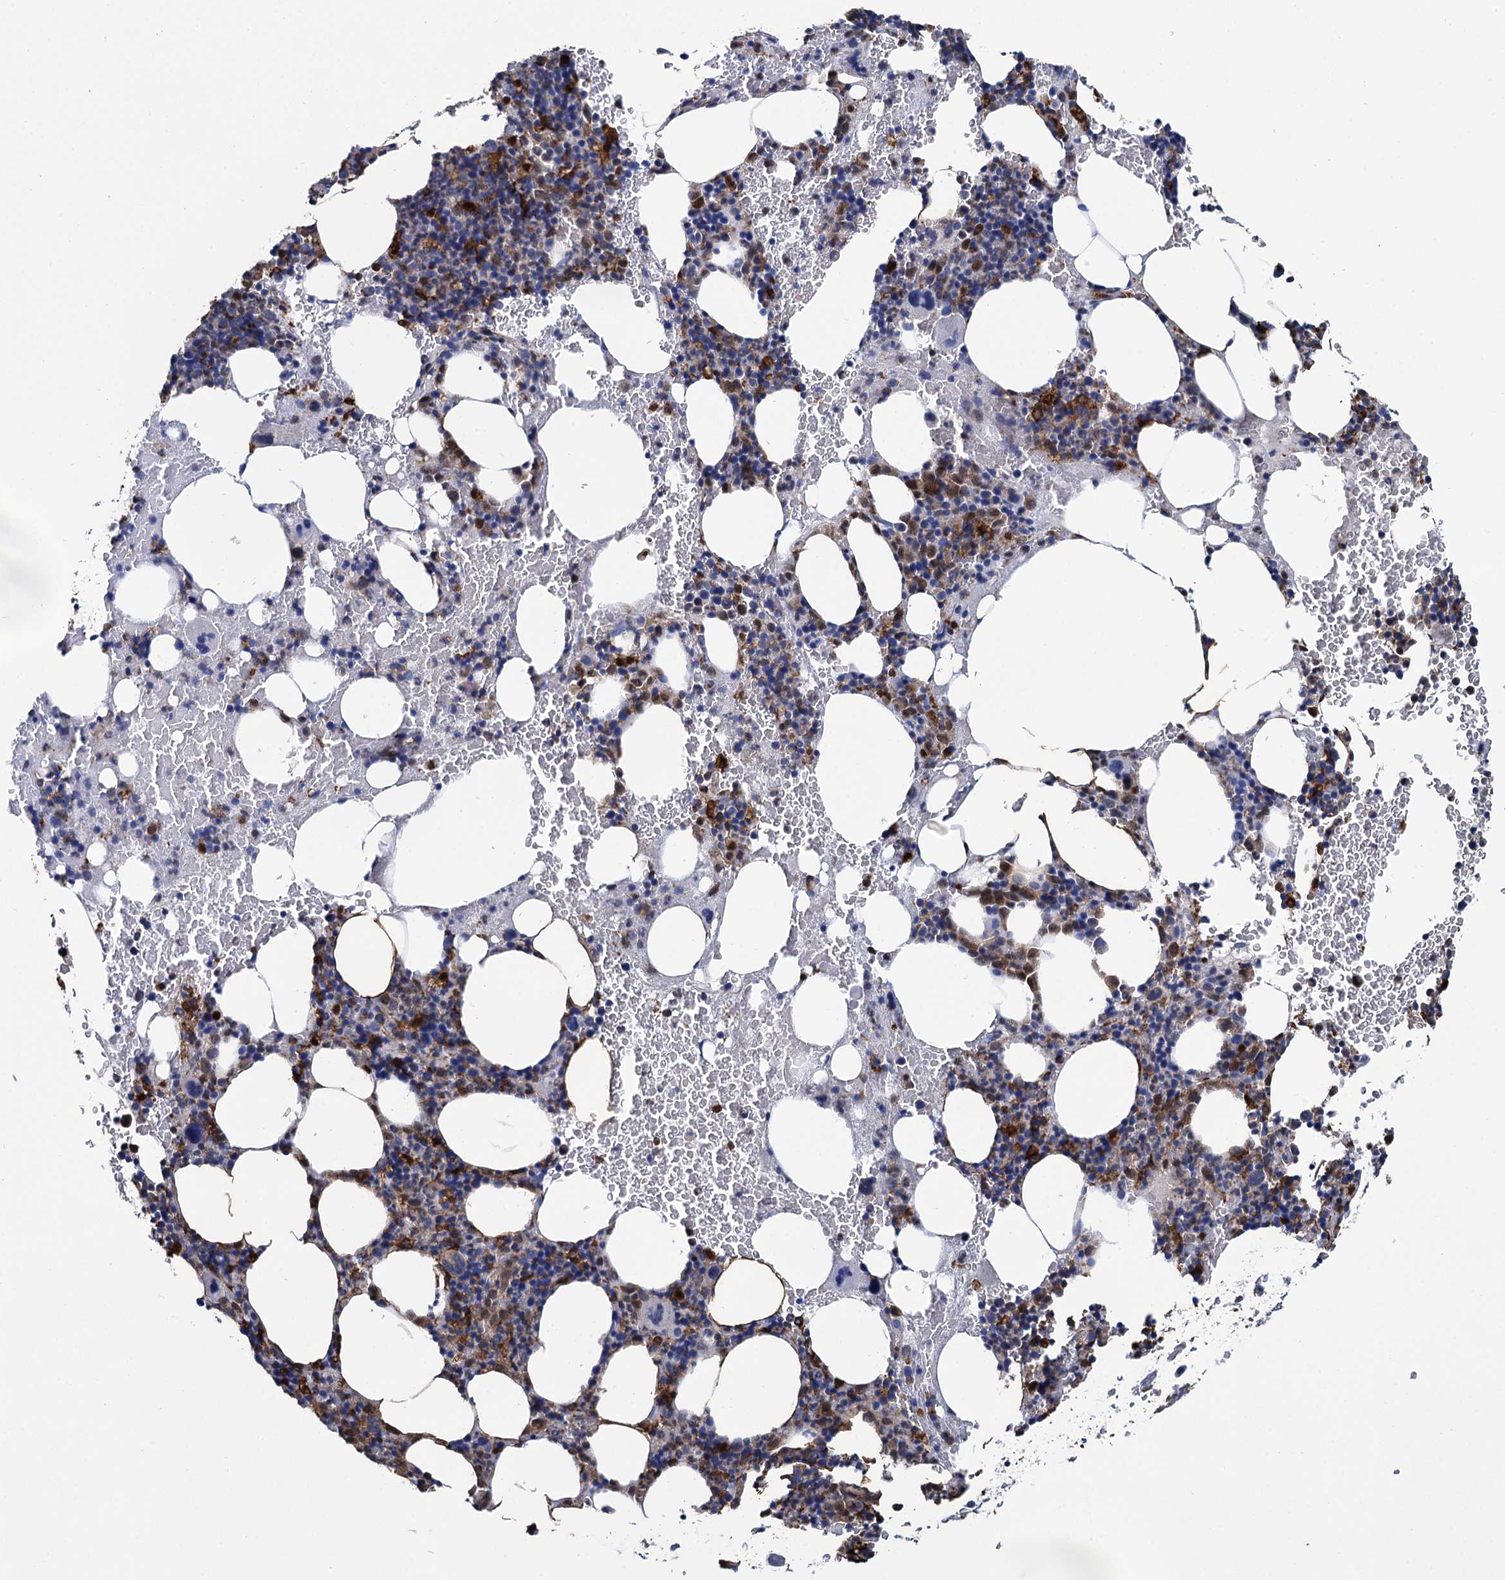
{"staining": {"intensity": "moderate", "quantity": "<25%", "location": "cytoplasmic/membranous"}, "tissue": "bone marrow", "cell_type": "Hematopoietic cells", "image_type": "normal", "snomed": [{"axis": "morphology", "description": "Normal tissue, NOS"}, {"axis": "topography", "description": "Bone marrow"}], "caption": "A low amount of moderate cytoplasmic/membranous positivity is appreciated in approximately <25% of hematopoietic cells in unremarkable bone marrow.", "gene": "FABP5", "patient": {"sex": "female", "age": 77}}